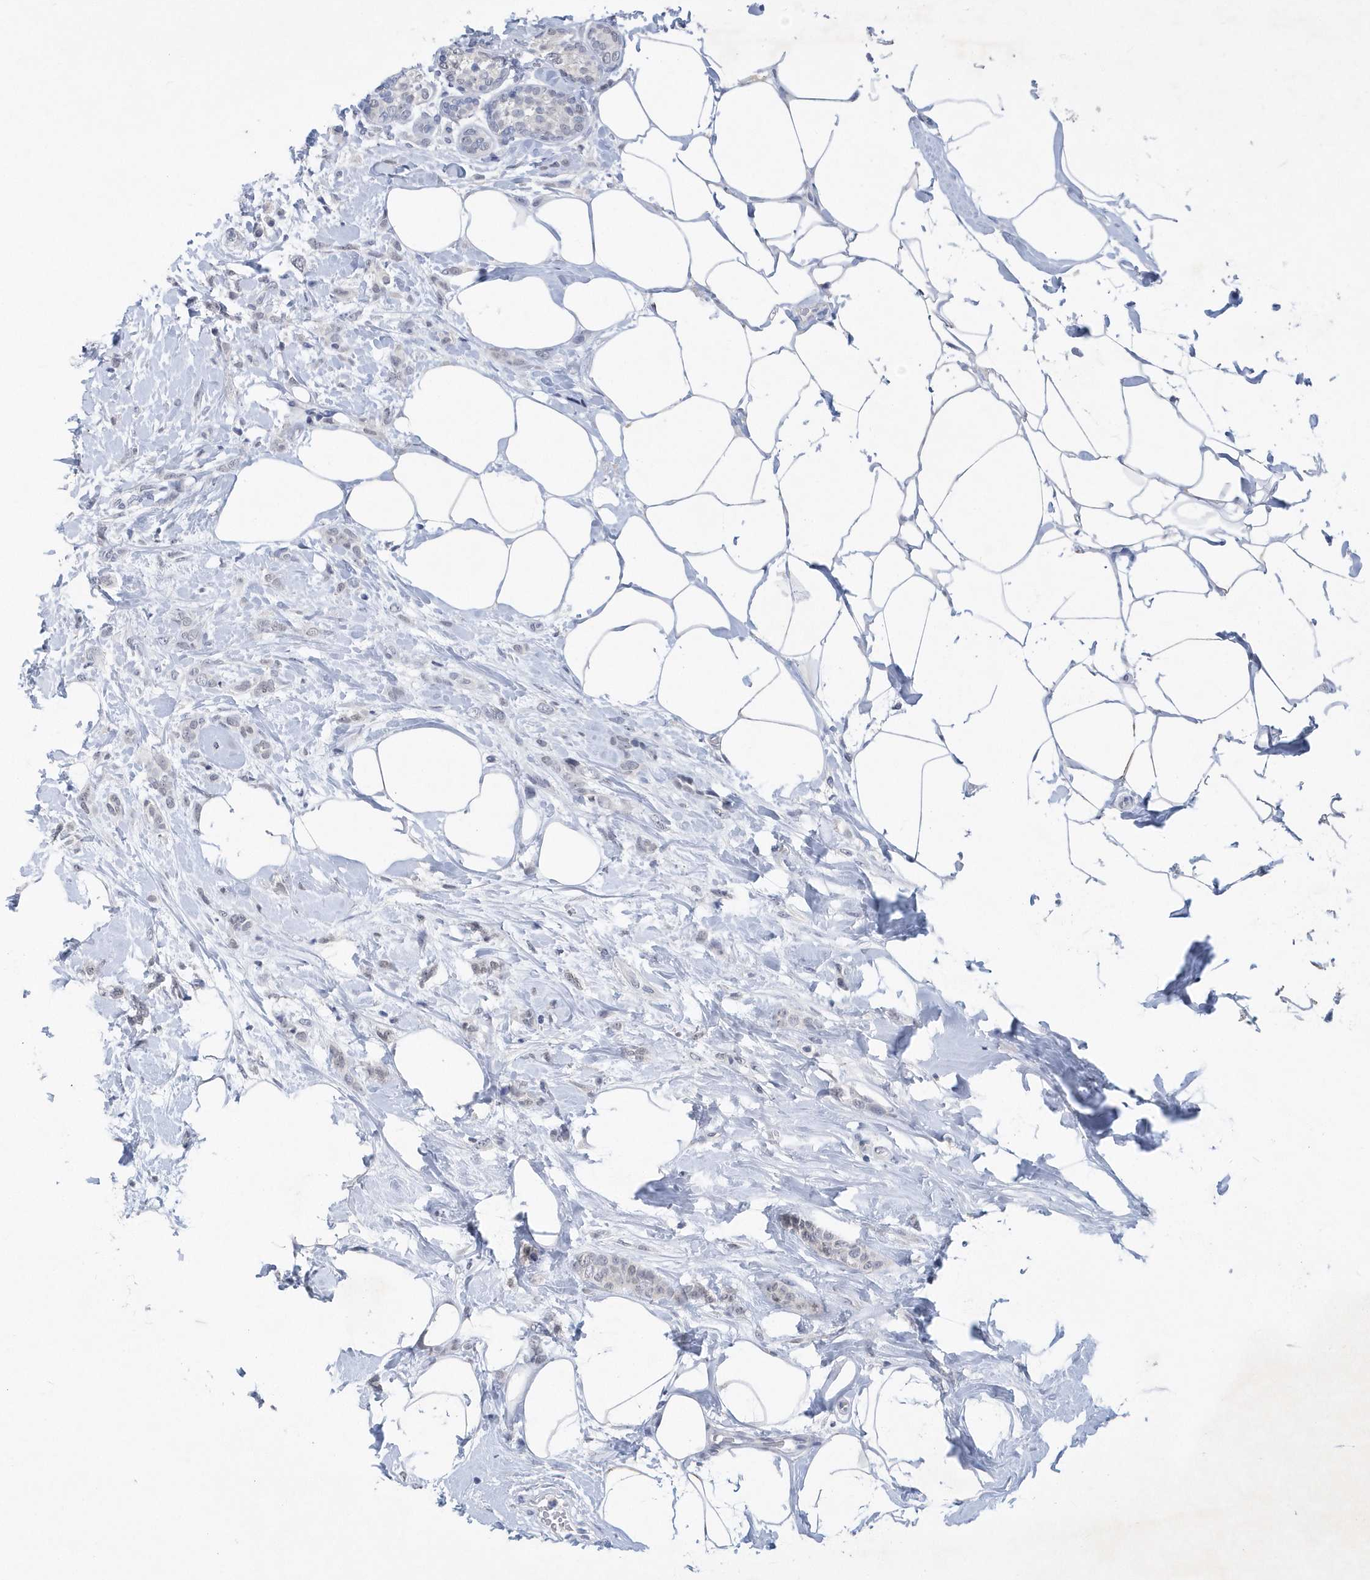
{"staining": {"intensity": "negative", "quantity": "none", "location": "none"}, "tissue": "breast cancer", "cell_type": "Tumor cells", "image_type": "cancer", "snomed": [{"axis": "morphology", "description": "Lobular carcinoma, in situ"}, {"axis": "morphology", "description": "Lobular carcinoma"}, {"axis": "topography", "description": "Breast"}], "caption": "Human breast cancer stained for a protein using immunohistochemistry exhibits no expression in tumor cells.", "gene": "SRGAP3", "patient": {"sex": "female", "age": 41}}